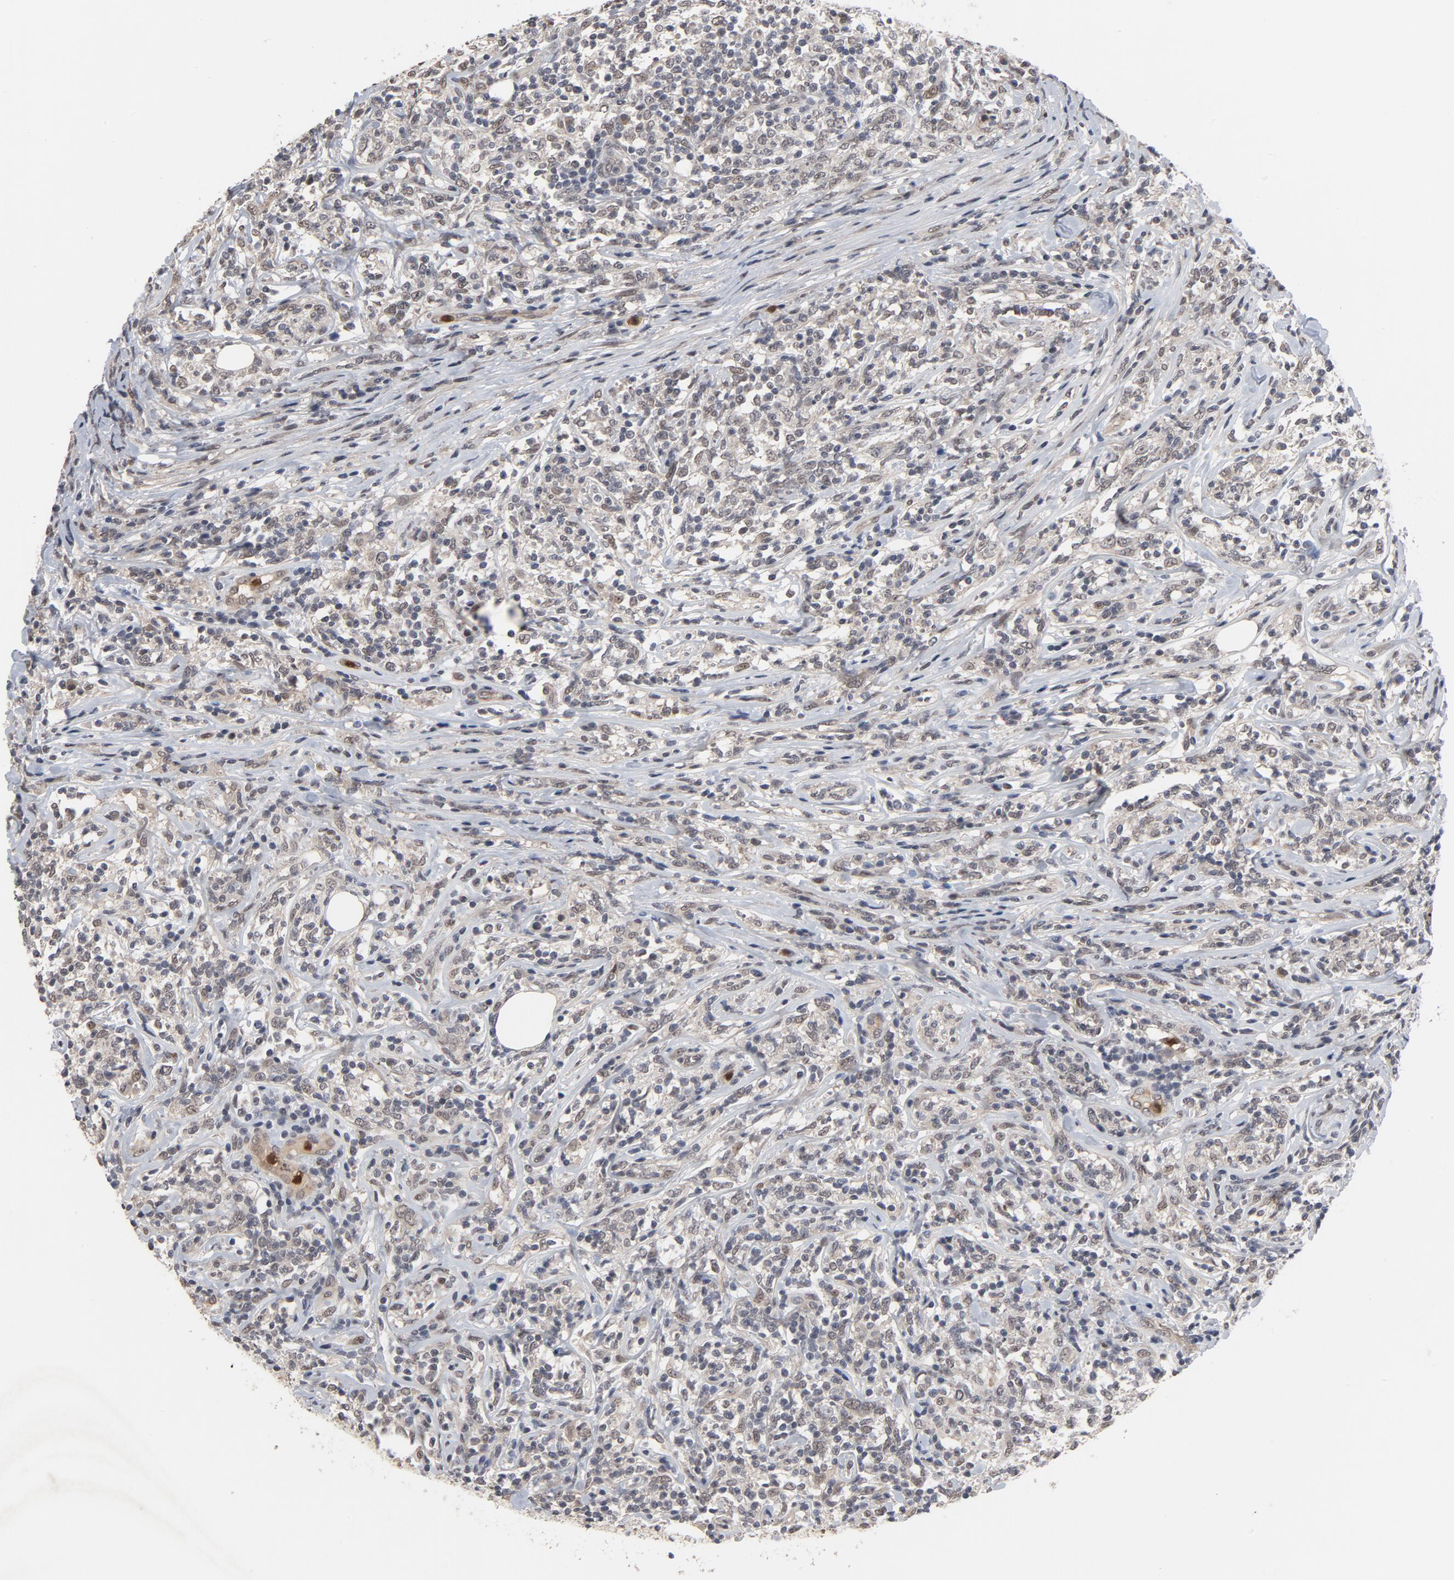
{"staining": {"intensity": "weak", "quantity": "<25%", "location": "nuclear"}, "tissue": "lymphoma", "cell_type": "Tumor cells", "image_type": "cancer", "snomed": [{"axis": "morphology", "description": "Malignant lymphoma, non-Hodgkin's type, High grade"}, {"axis": "topography", "description": "Lymph node"}], "caption": "High-grade malignant lymphoma, non-Hodgkin's type was stained to show a protein in brown. There is no significant staining in tumor cells. (DAB IHC, high magnification).", "gene": "RTL5", "patient": {"sex": "female", "age": 84}}